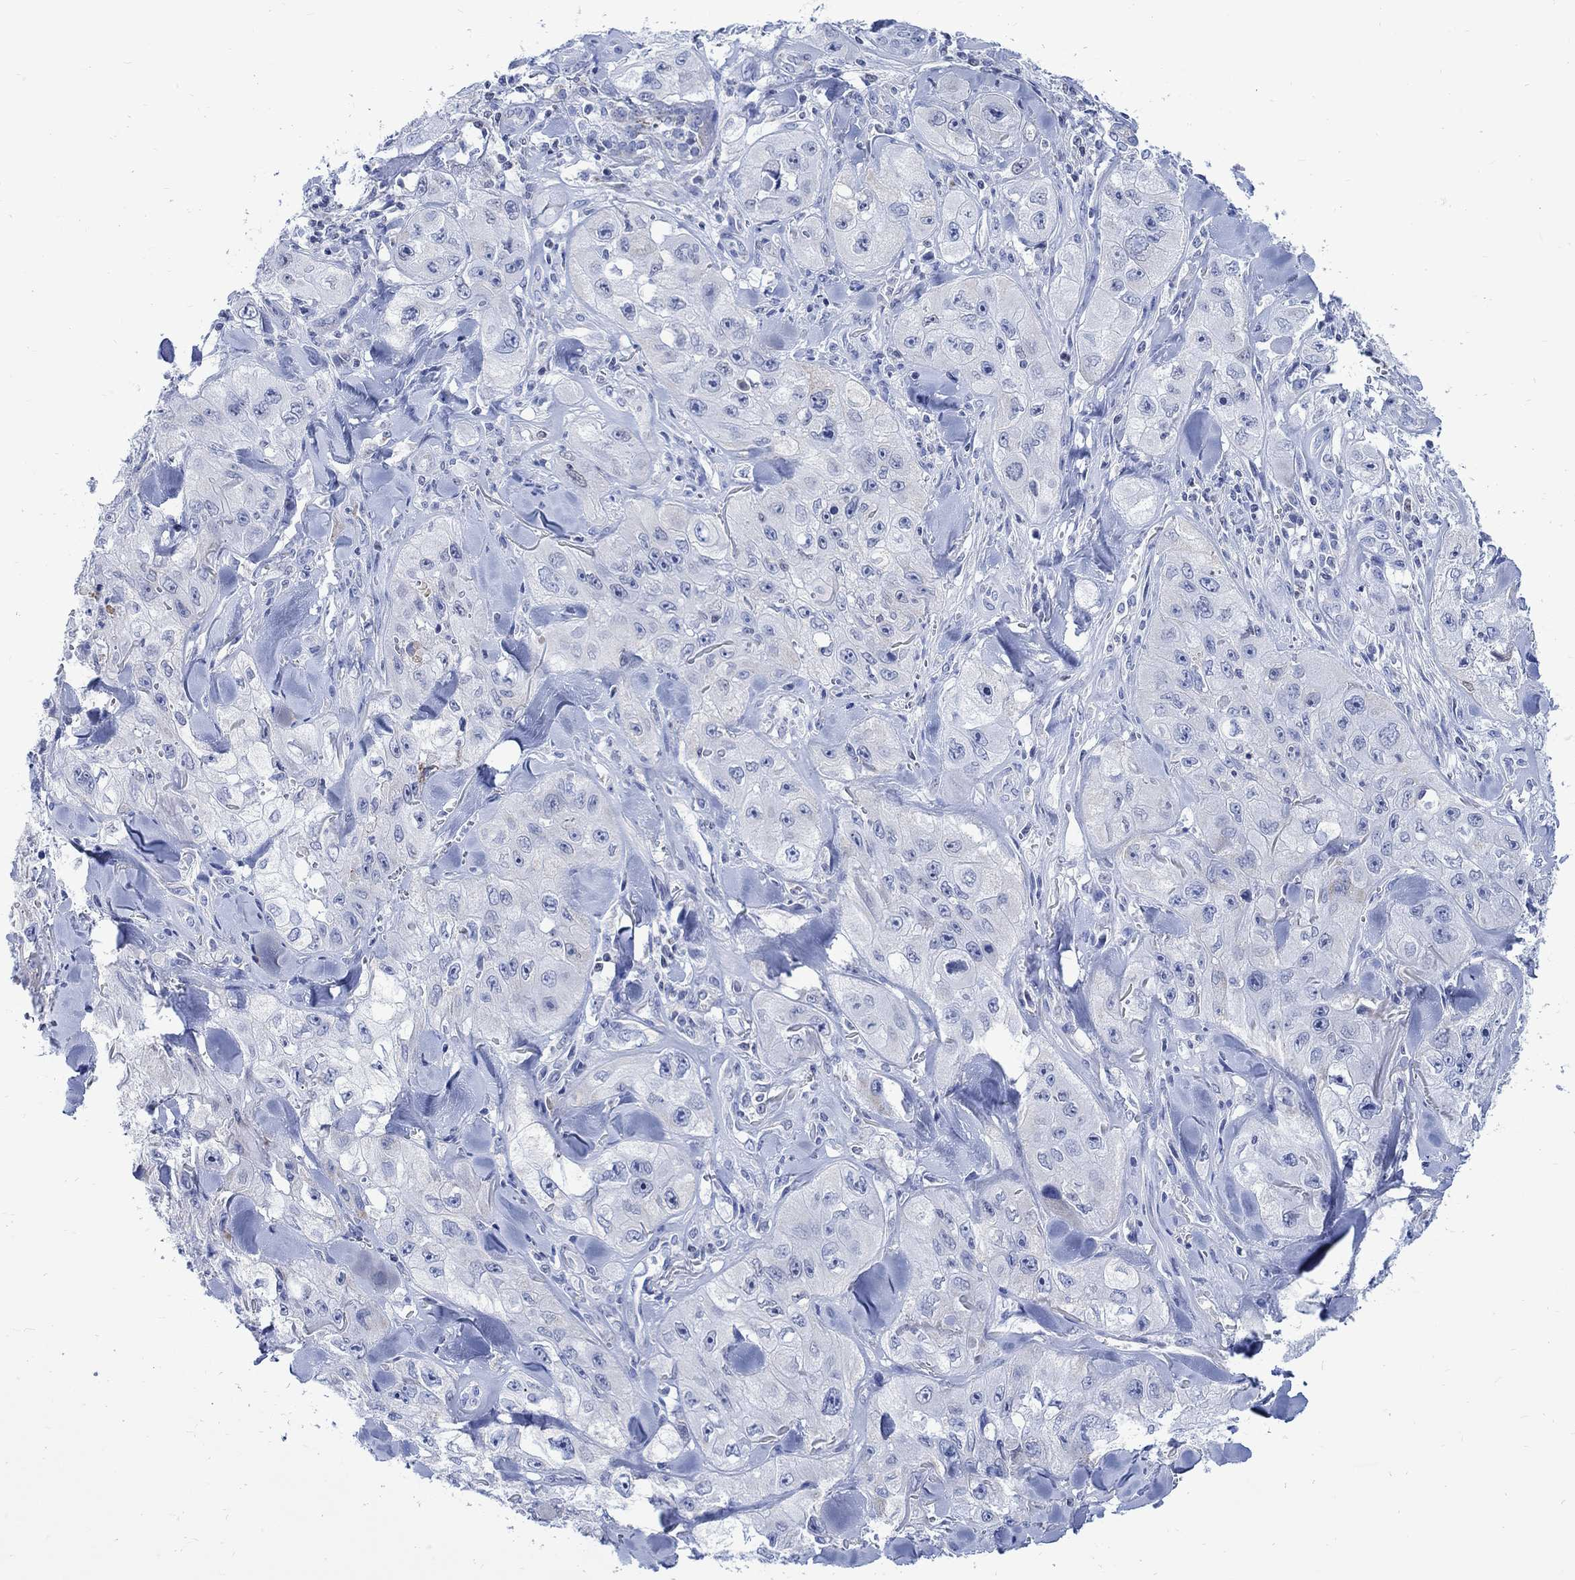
{"staining": {"intensity": "negative", "quantity": "none", "location": "none"}, "tissue": "skin cancer", "cell_type": "Tumor cells", "image_type": "cancer", "snomed": [{"axis": "morphology", "description": "Squamous cell carcinoma, NOS"}, {"axis": "topography", "description": "Skin"}, {"axis": "topography", "description": "Subcutis"}], "caption": "Photomicrograph shows no protein staining in tumor cells of skin cancer tissue.", "gene": "CPLX2", "patient": {"sex": "male", "age": 73}}